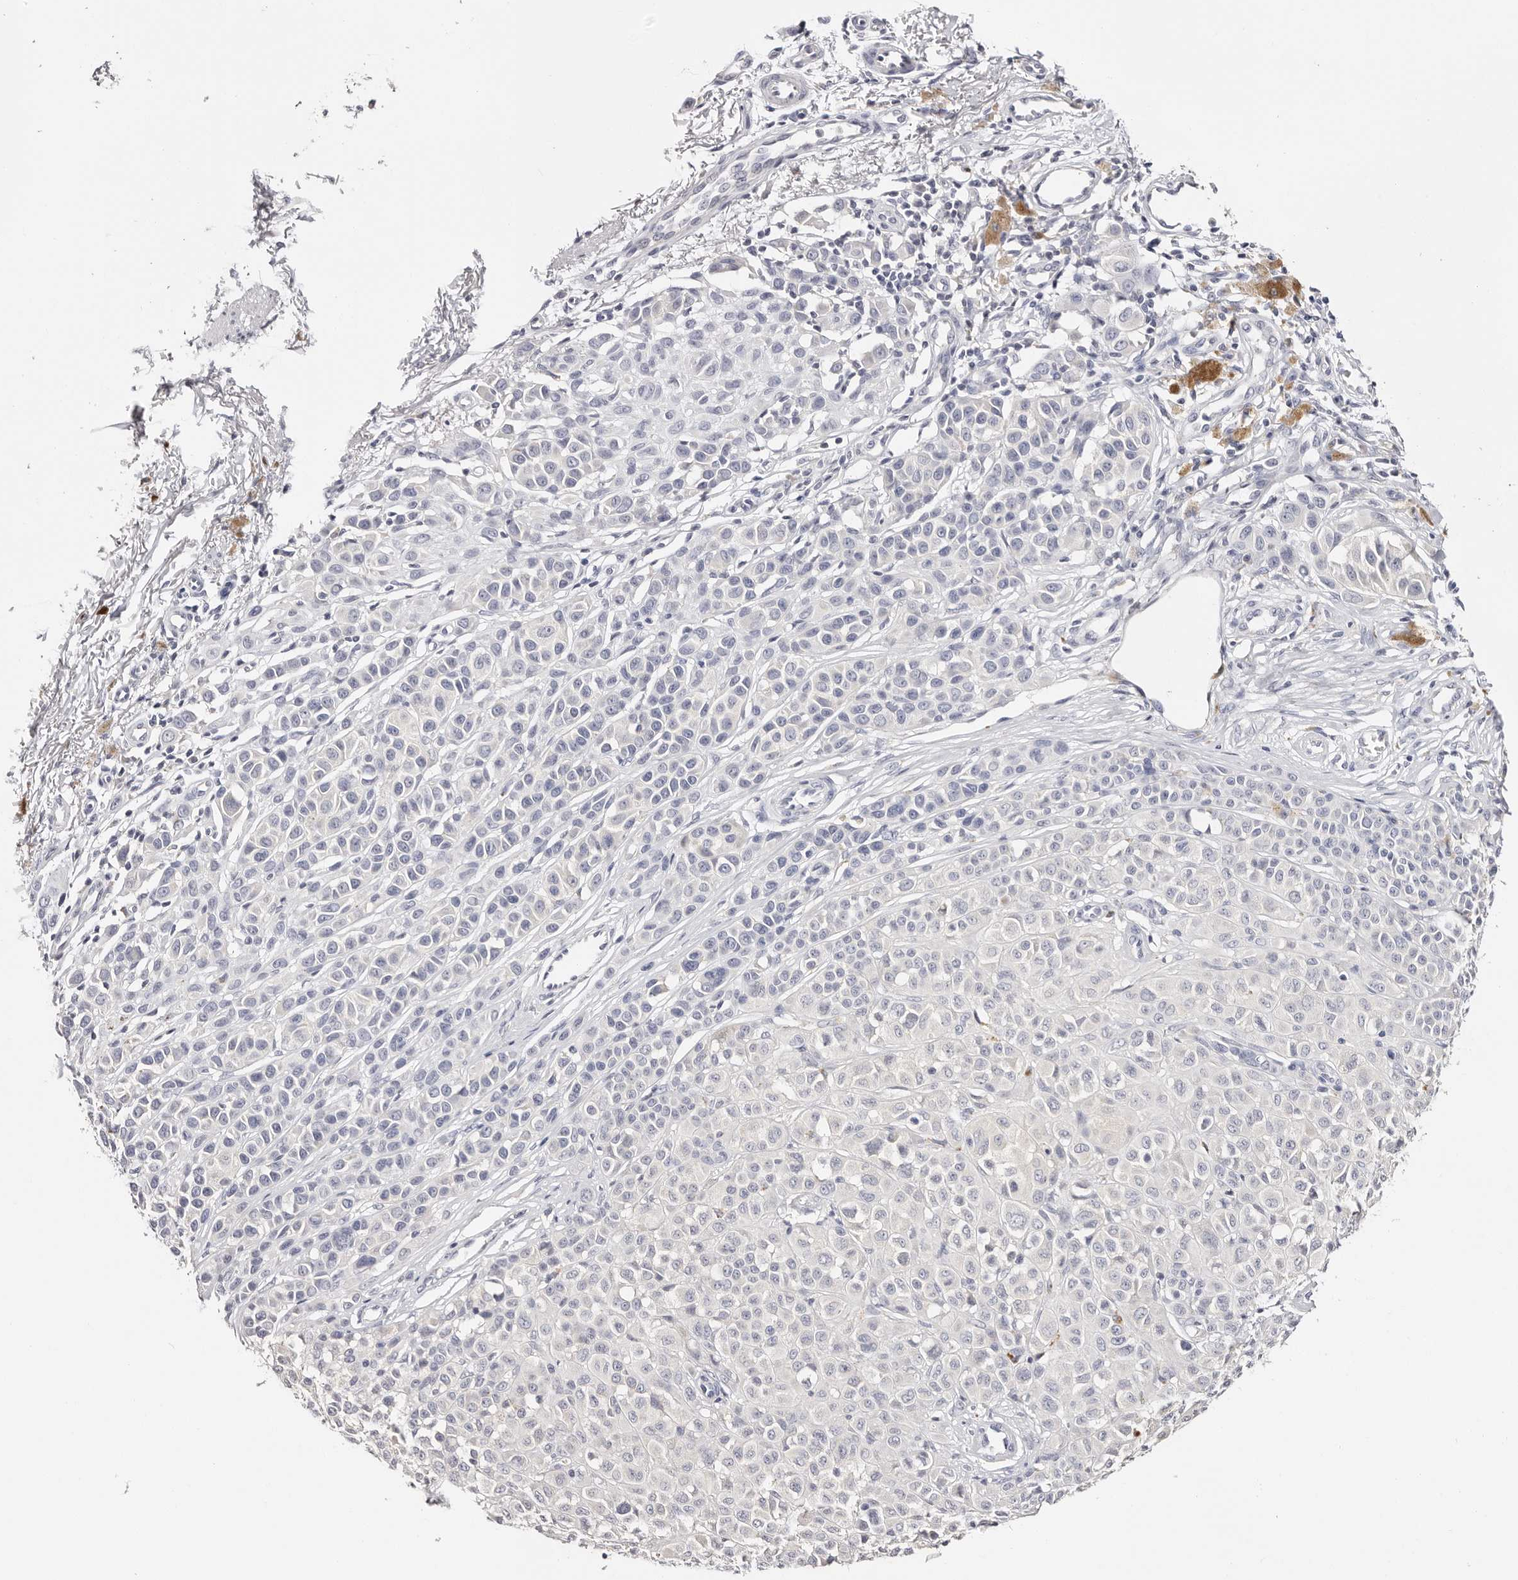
{"staining": {"intensity": "negative", "quantity": "none", "location": "none"}, "tissue": "melanoma", "cell_type": "Tumor cells", "image_type": "cancer", "snomed": [{"axis": "morphology", "description": "Malignant melanoma, NOS"}, {"axis": "topography", "description": "Skin of leg"}], "caption": "This image is of malignant melanoma stained with immunohistochemistry to label a protein in brown with the nuclei are counter-stained blue. There is no expression in tumor cells.", "gene": "ROM1", "patient": {"sex": "female", "age": 72}}